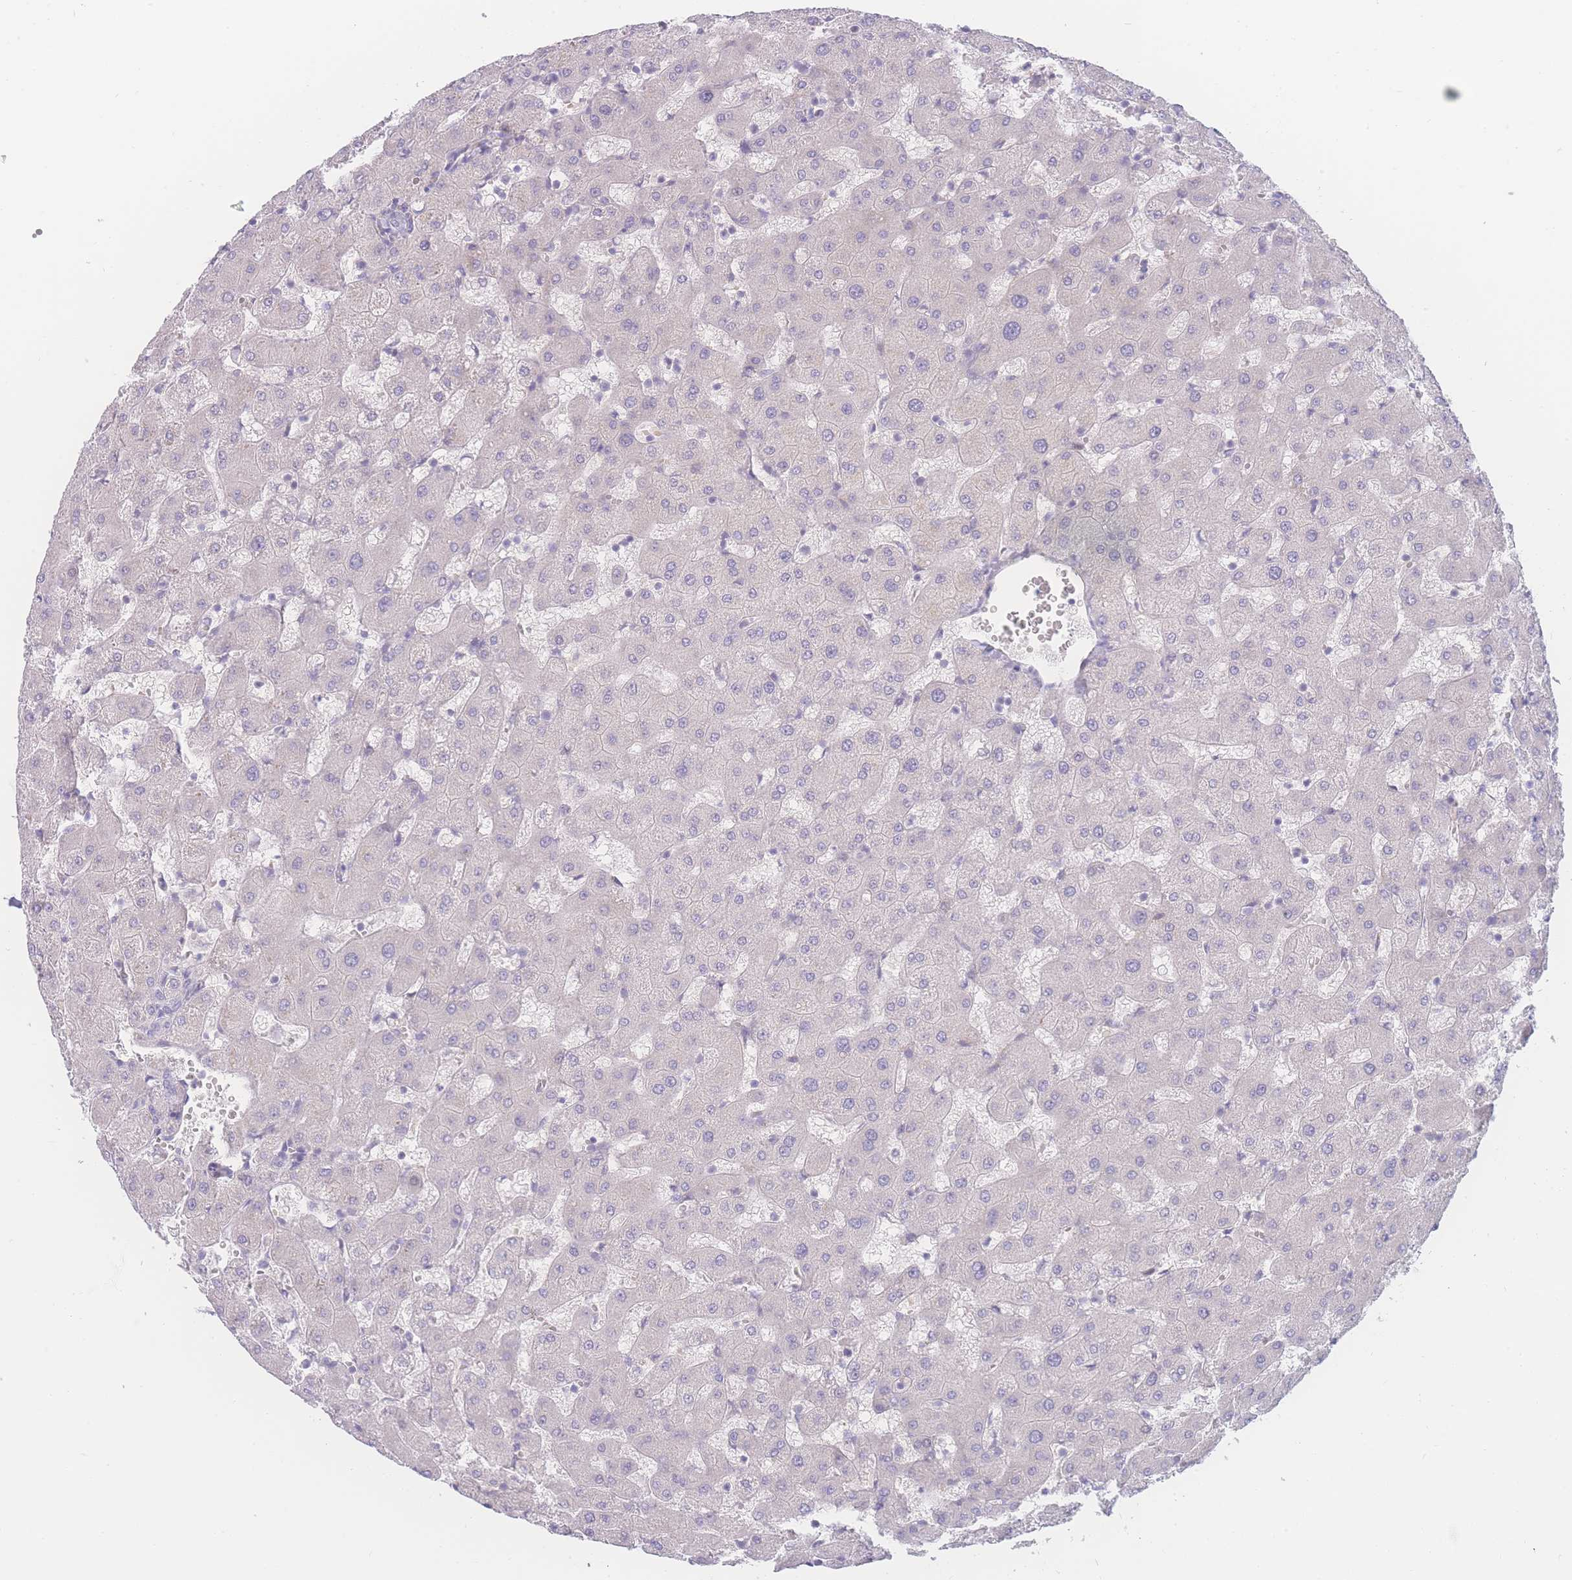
{"staining": {"intensity": "negative", "quantity": "none", "location": "none"}, "tissue": "liver", "cell_type": "Cholangiocytes", "image_type": "normal", "snomed": [{"axis": "morphology", "description": "Normal tissue, NOS"}, {"axis": "topography", "description": "Liver"}], "caption": "Liver stained for a protein using immunohistochemistry reveals no positivity cholangiocytes.", "gene": "PRSS22", "patient": {"sex": "female", "age": 63}}